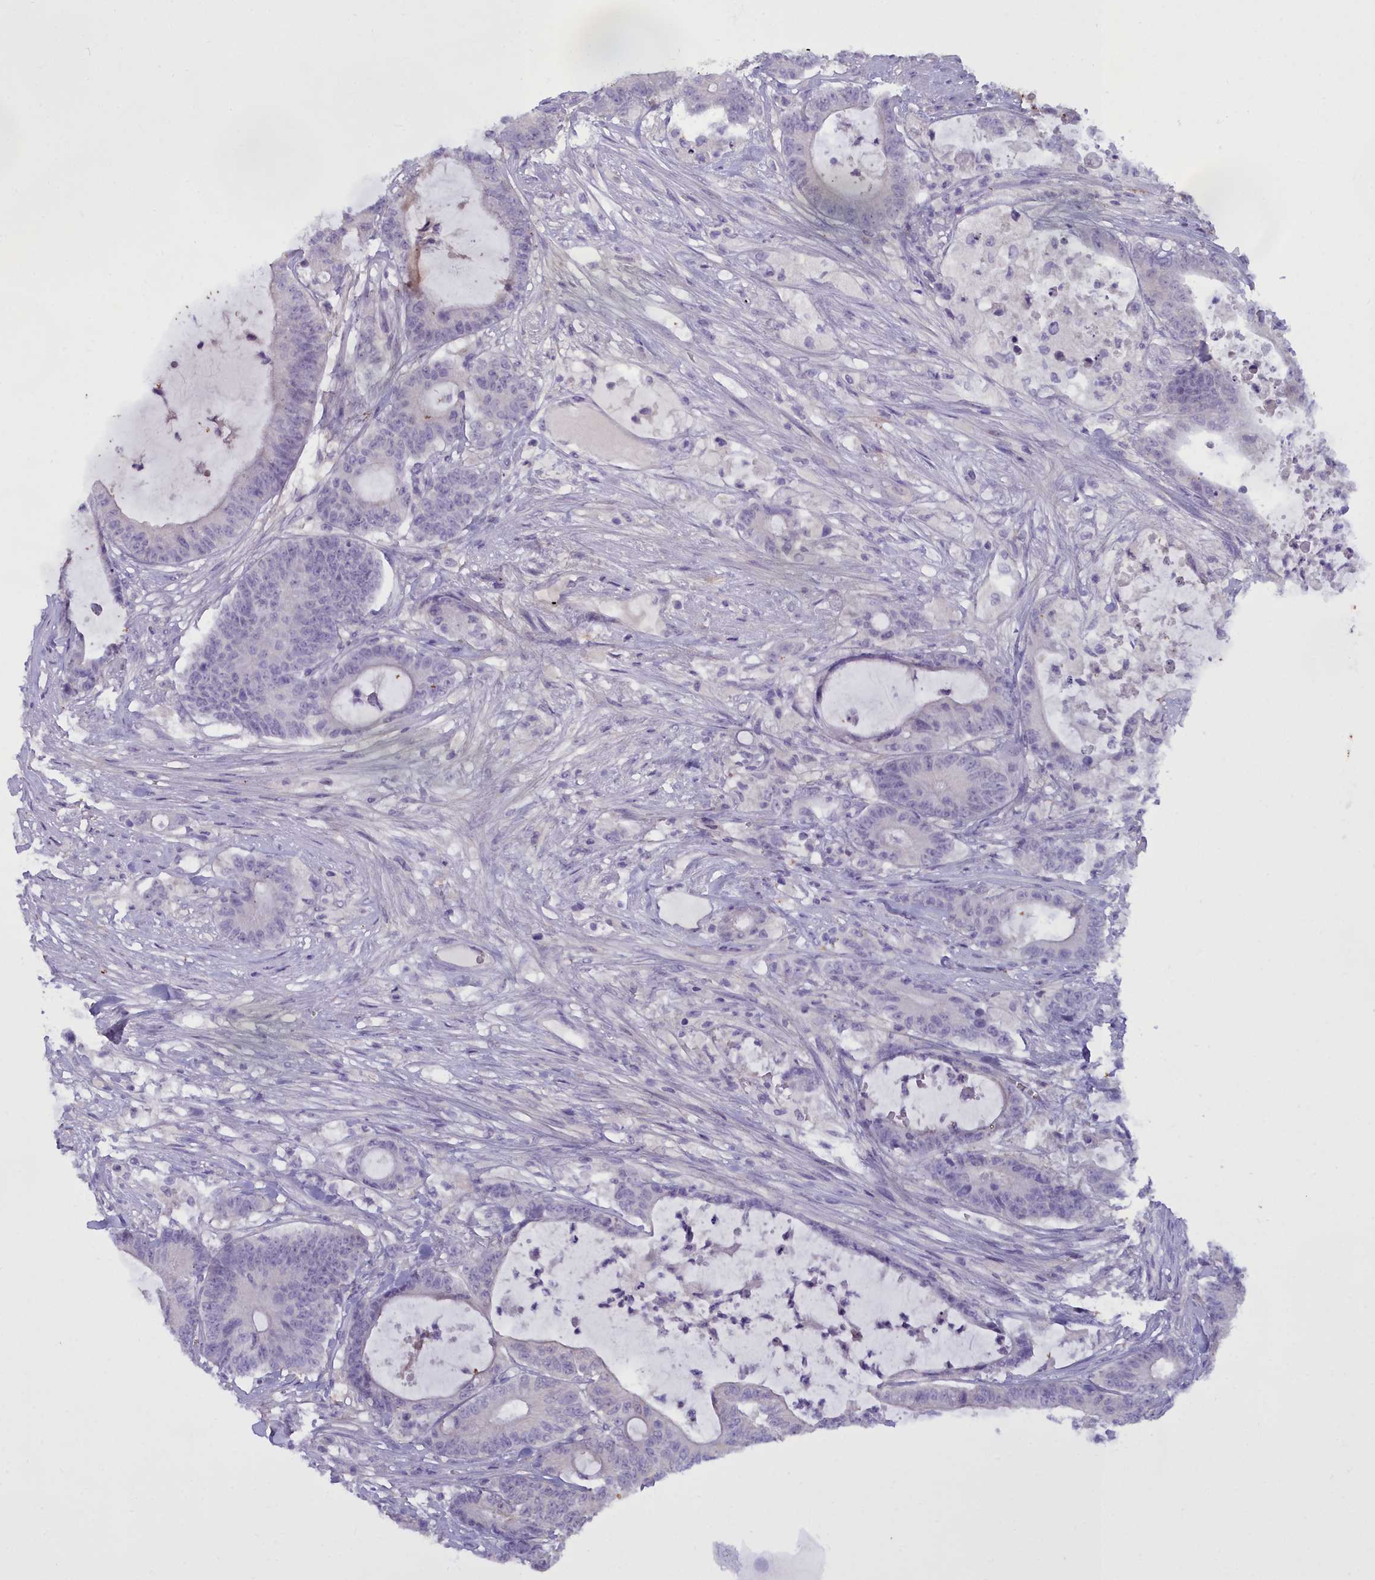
{"staining": {"intensity": "negative", "quantity": "none", "location": "none"}, "tissue": "colorectal cancer", "cell_type": "Tumor cells", "image_type": "cancer", "snomed": [{"axis": "morphology", "description": "Adenocarcinoma, NOS"}, {"axis": "topography", "description": "Colon"}], "caption": "This is a image of IHC staining of colorectal cancer (adenocarcinoma), which shows no expression in tumor cells.", "gene": "OSTN", "patient": {"sex": "female", "age": 84}}